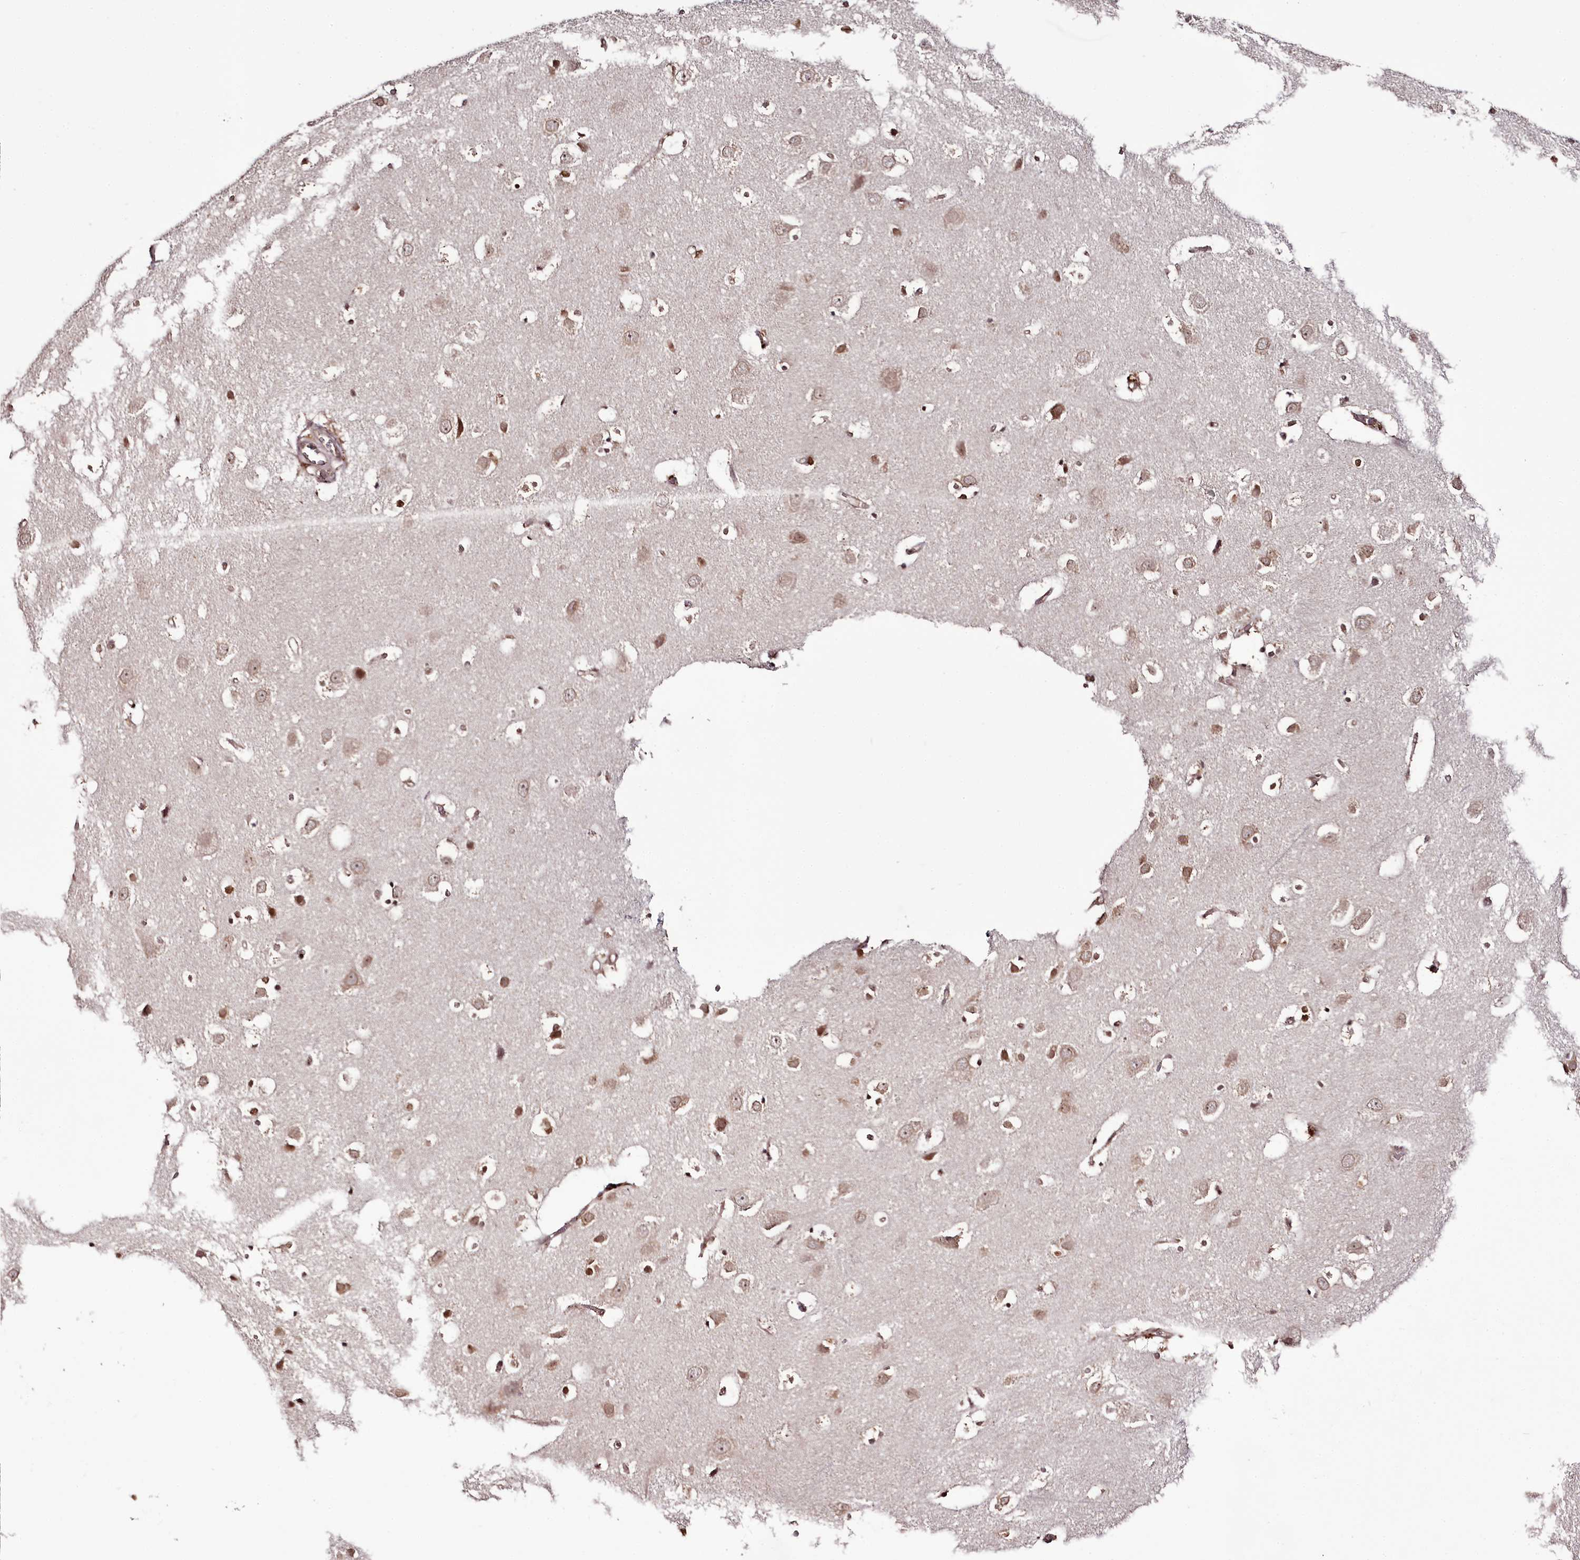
{"staining": {"intensity": "moderate", "quantity": ">75%", "location": "nuclear"}, "tissue": "cerebral cortex", "cell_type": "Endothelial cells", "image_type": "normal", "snomed": [{"axis": "morphology", "description": "Normal tissue, NOS"}, {"axis": "topography", "description": "Cerebral cortex"}], "caption": "This is a micrograph of IHC staining of normal cerebral cortex, which shows moderate positivity in the nuclear of endothelial cells.", "gene": "THYN1", "patient": {"sex": "male", "age": 54}}